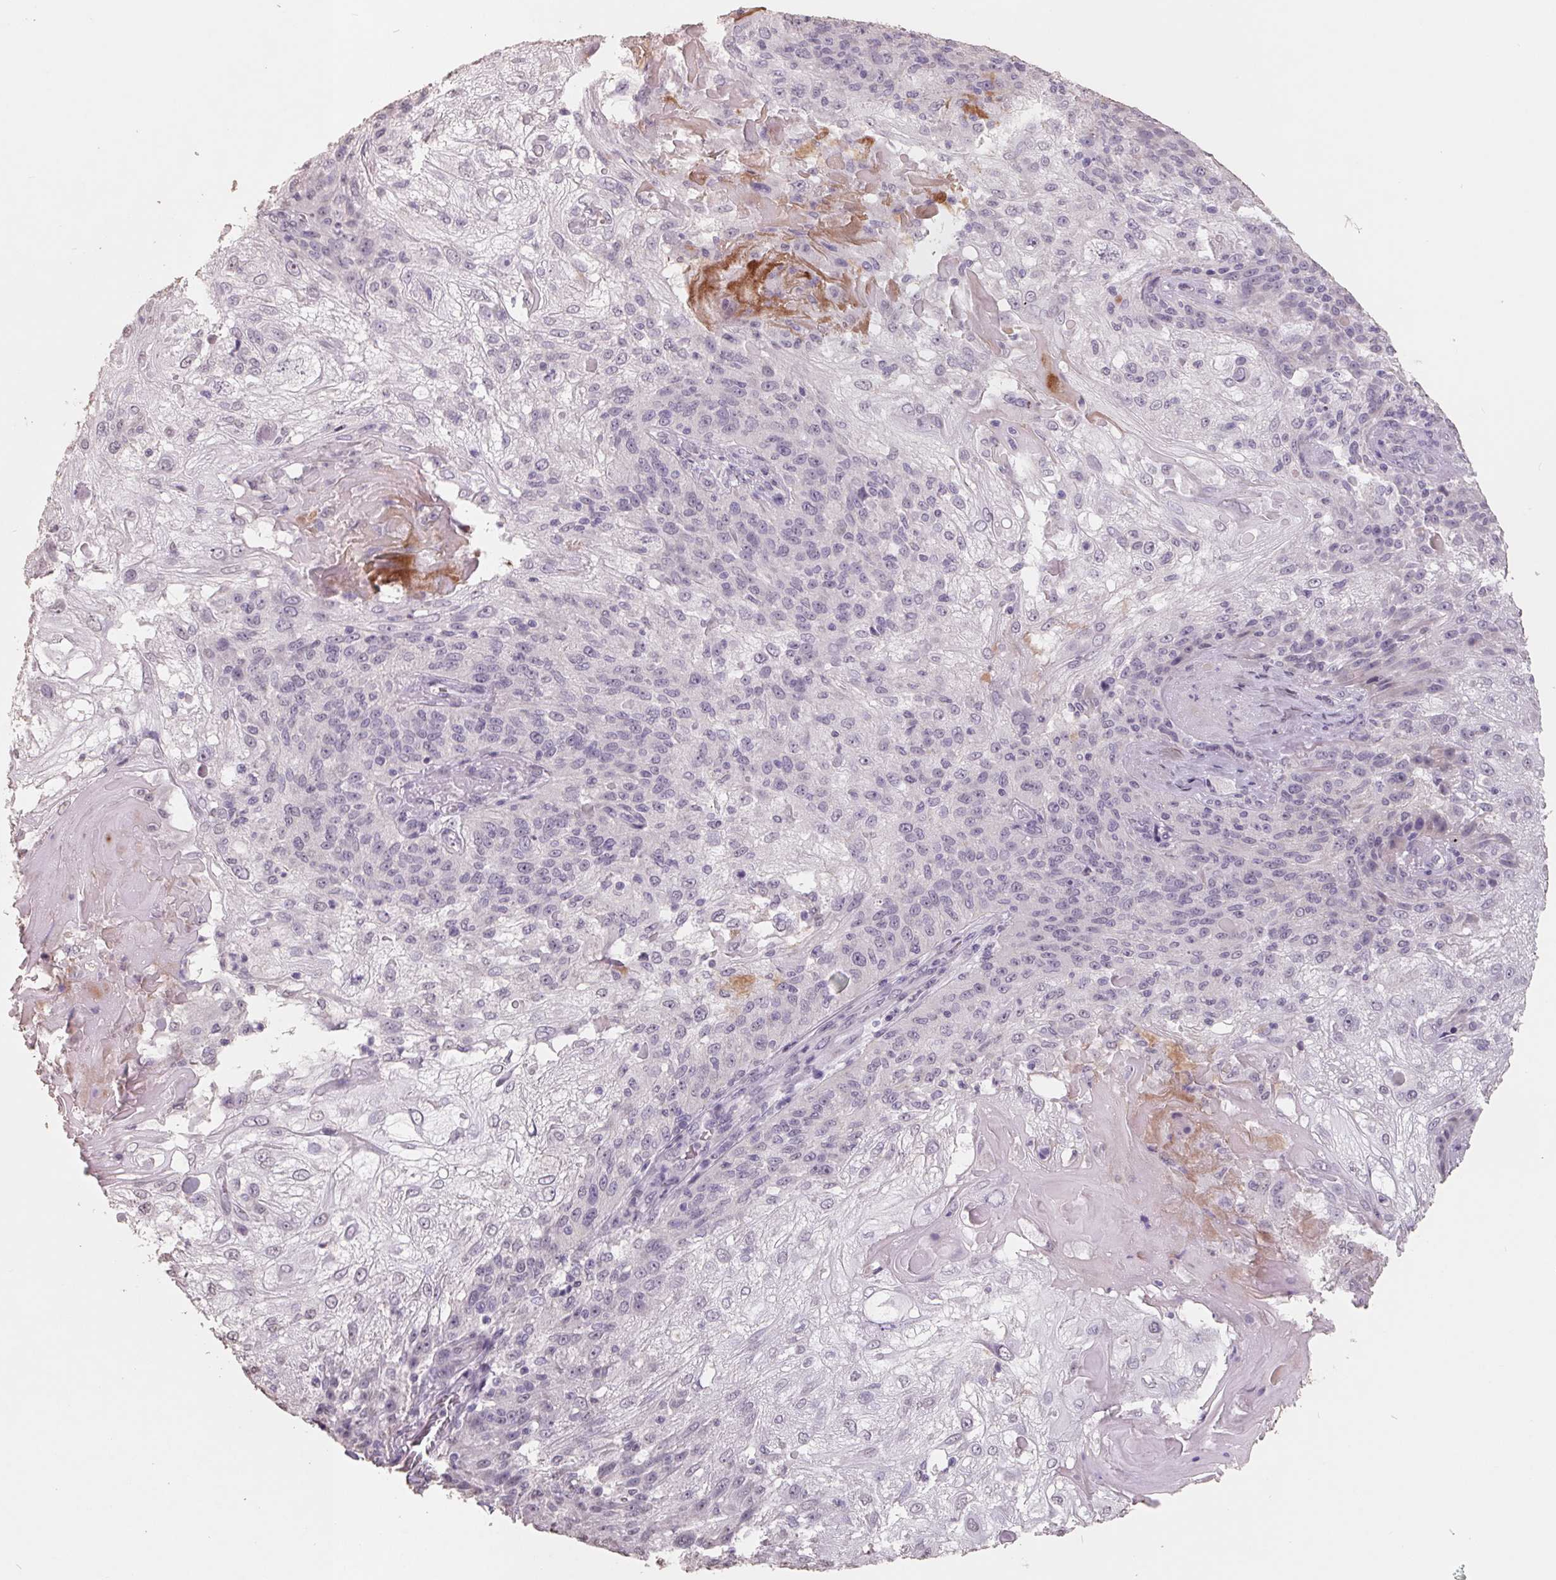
{"staining": {"intensity": "negative", "quantity": "none", "location": "none"}, "tissue": "skin cancer", "cell_type": "Tumor cells", "image_type": "cancer", "snomed": [{"axis": "morphology", "description": "Normal tissue, NOS"}, {"axis": "morphology", "description": "Squamous cell carcinoma, NOS"}, {"axis": "topography", "description": "Skin"}], "caption": "Immunohistochemistry (IHC) of human skin squamous cell carcinoma shows no positivity in tumor cells.", "gene": "FTCD", "patient": {"sex": "female", "age": 83}}